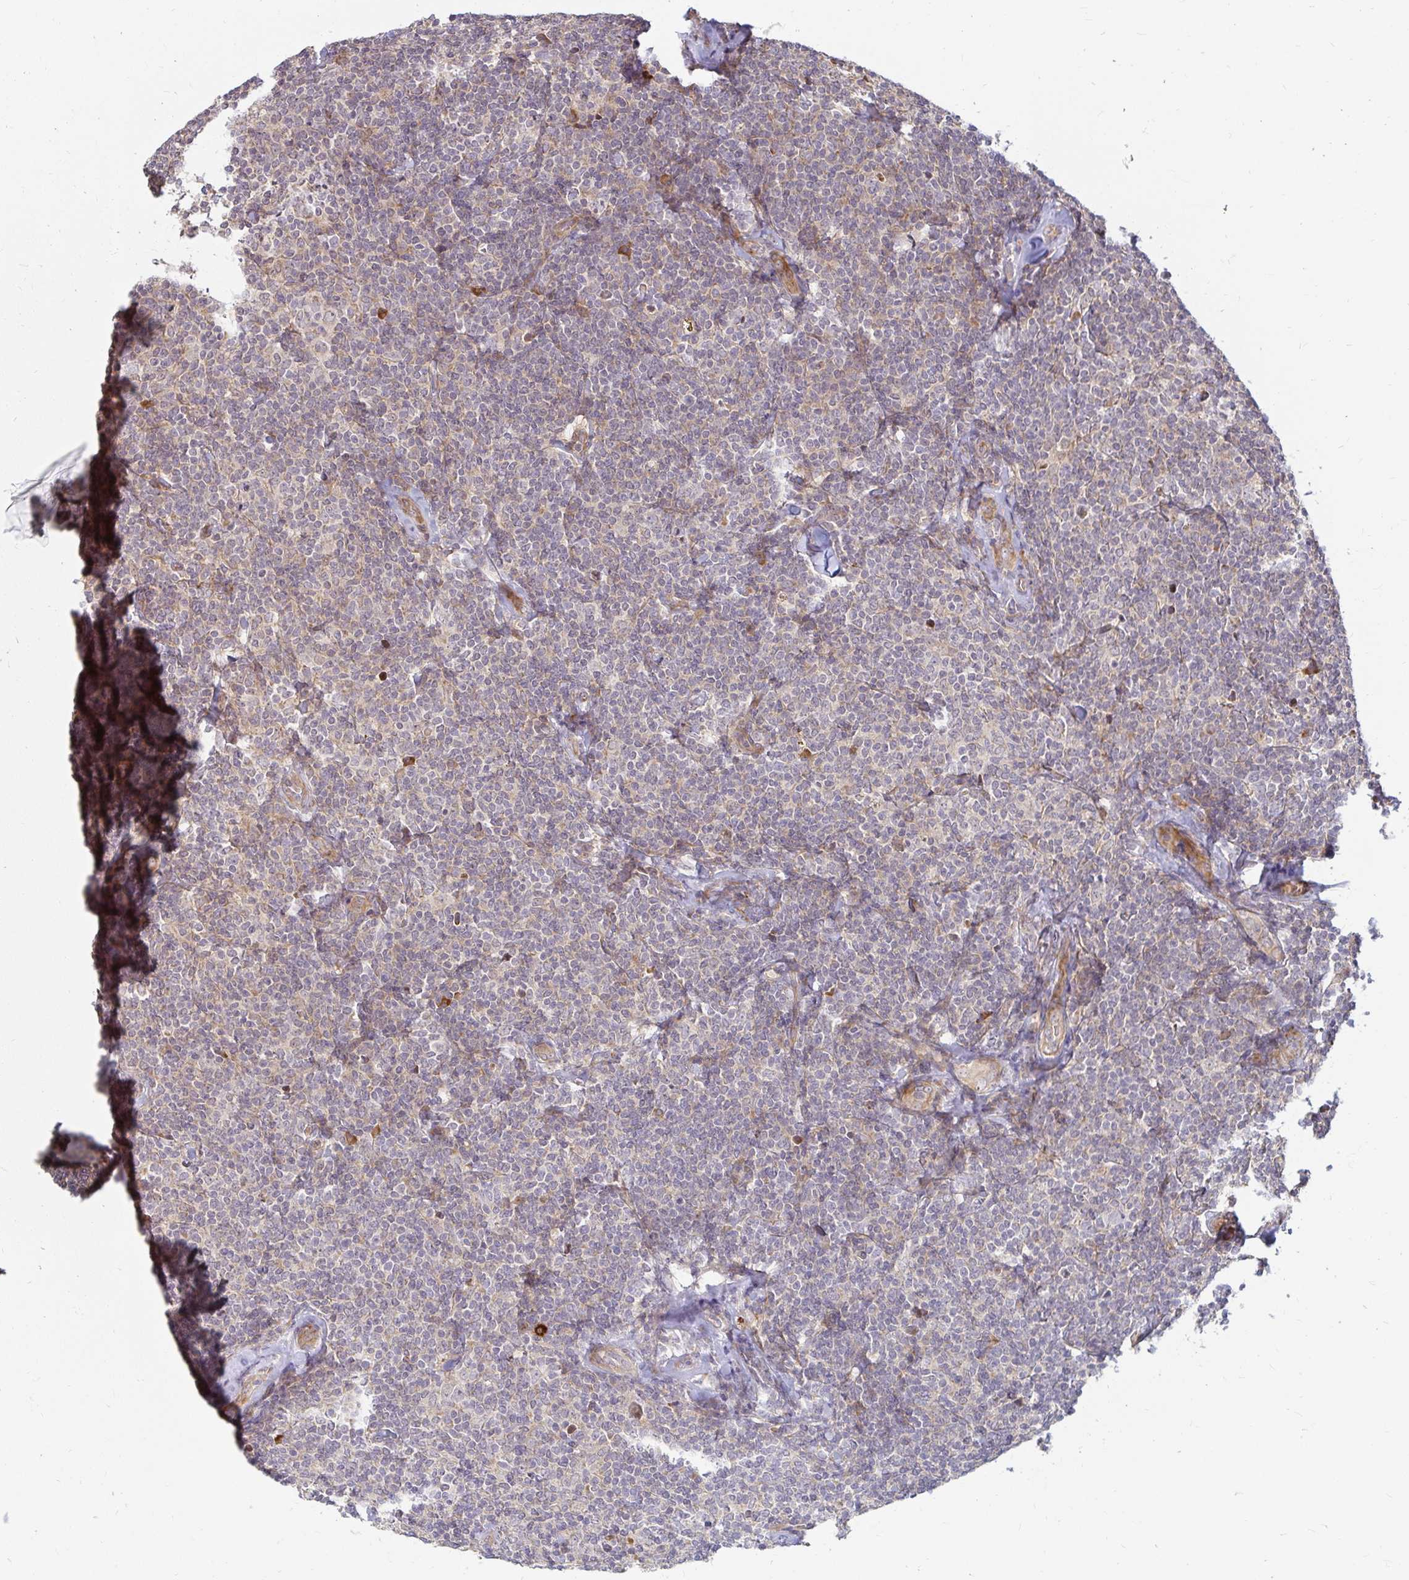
{"staining": {"intensity": "weak", "quantity": "<25%", "location": "cytoplasmic/membranous"}, "tissue": "lymphoma", "cell_type": "Tumor cells", "image_type": "cancer", "snomed": [{"axis": "morphology", "description": "Malignant lymphoma, non-Hodgkin's type, Low grade"}, {"axis": "topography", "description": "Lymph node"}], "caption": "Protein analysis of low-grade malignant lymphoma, non-Hodgkin's type displays no significant staining in tumor cells.", "gene": "CAST", "patient": {"sex": "female", "age": 56}}